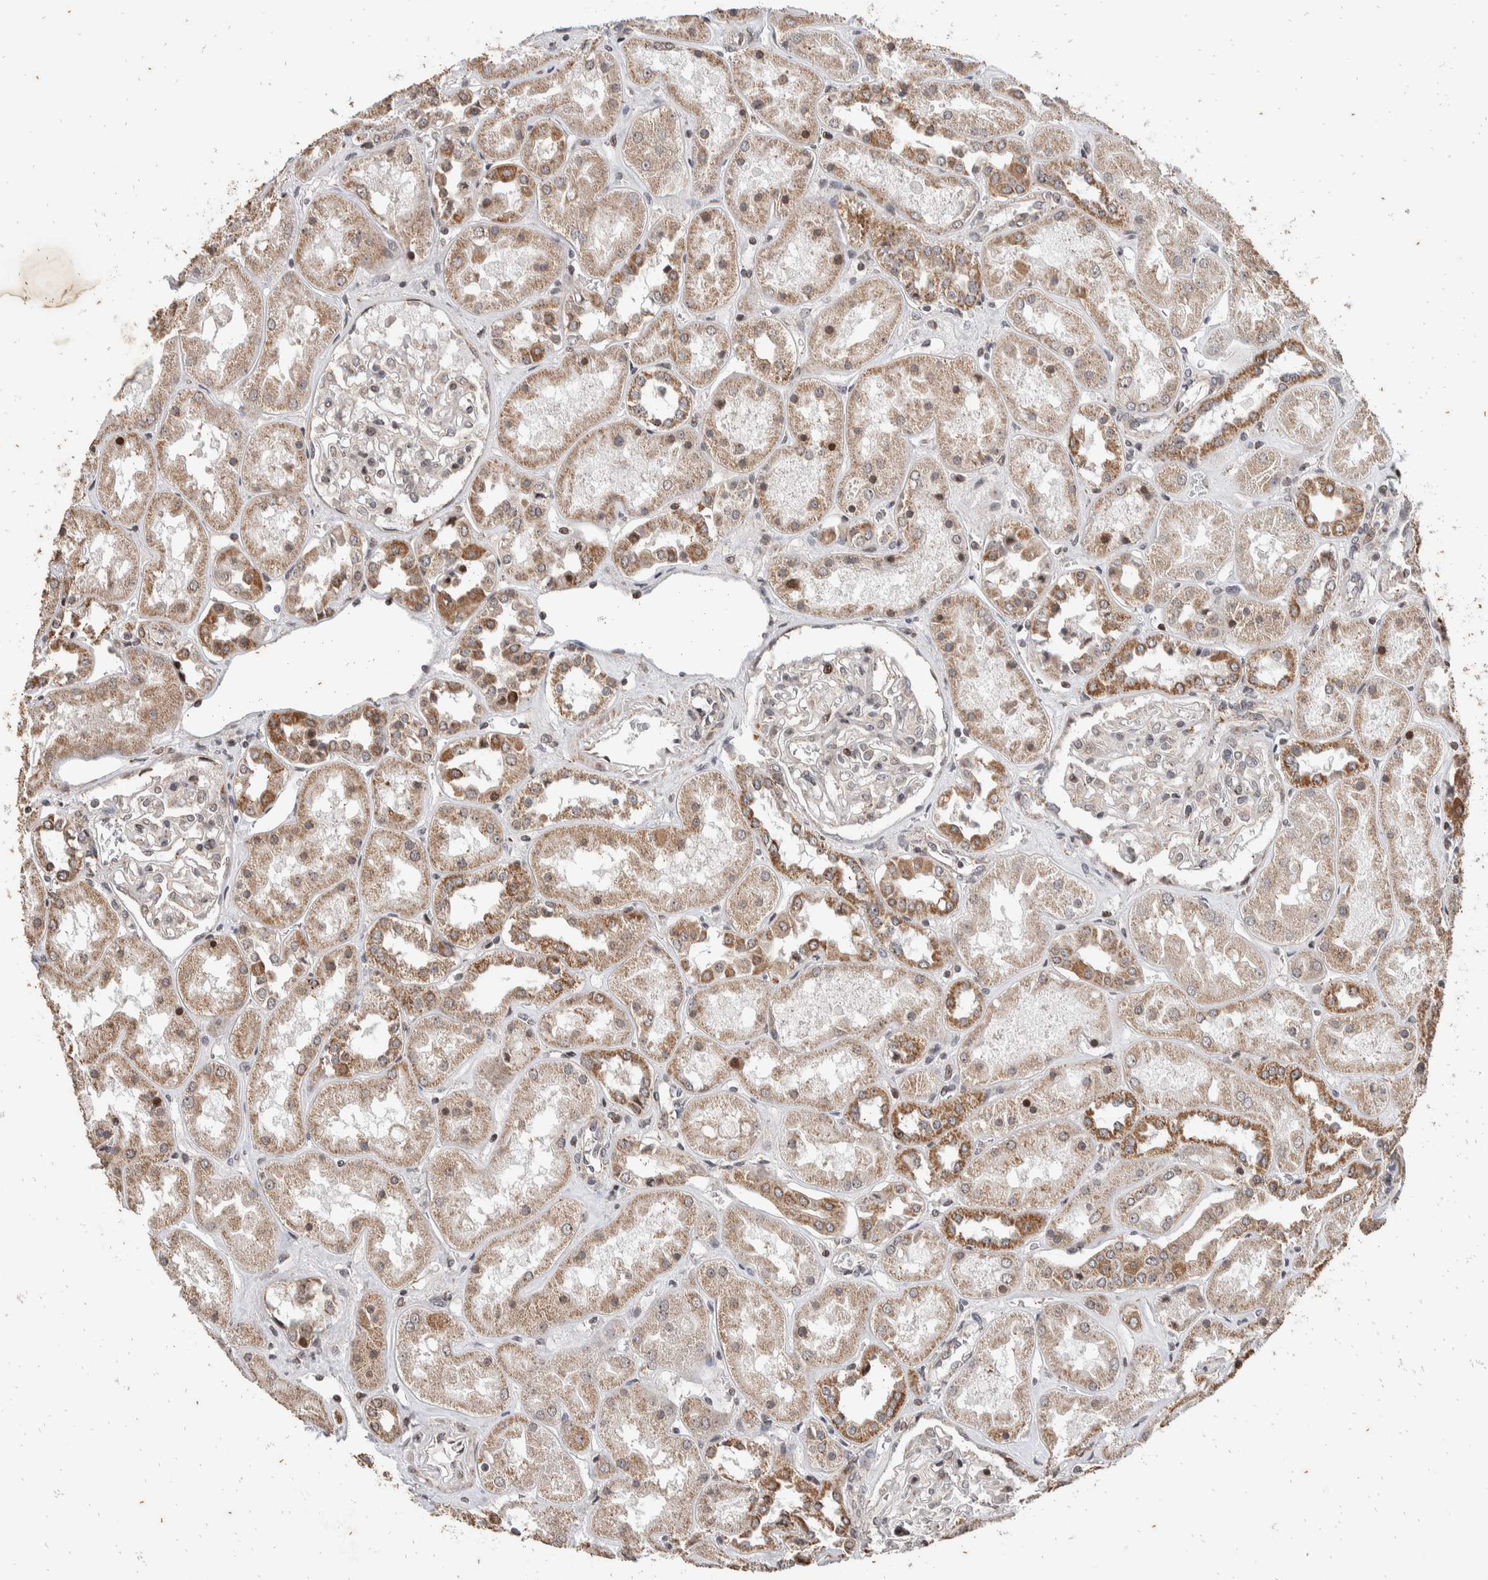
{"staining": {"intensity": "moderate", "quantity": "<25%", "location": "cytoplasmic/membranous,nuclear"}, "tissue": "kidney", "cell_type": "Cells in glomeruli", "image_type": "normal", "snomed": [{"axis": "morphology", "description": "Normal tissue, NOS"}, {"axis": "topography", "description": "Kidney"}], "caption": "Immunohistochemical staining of unremarkable kidney demonstrates low levels of moderate cytoplasmic/membranous,nuclear positivity in approximately <25% of cells in glomeruli. Ihc stains the protein in brown and the nuclei are stained blue.", "gene": "ATXN7L1", "patient": {"sex": "male", "age": 70}}